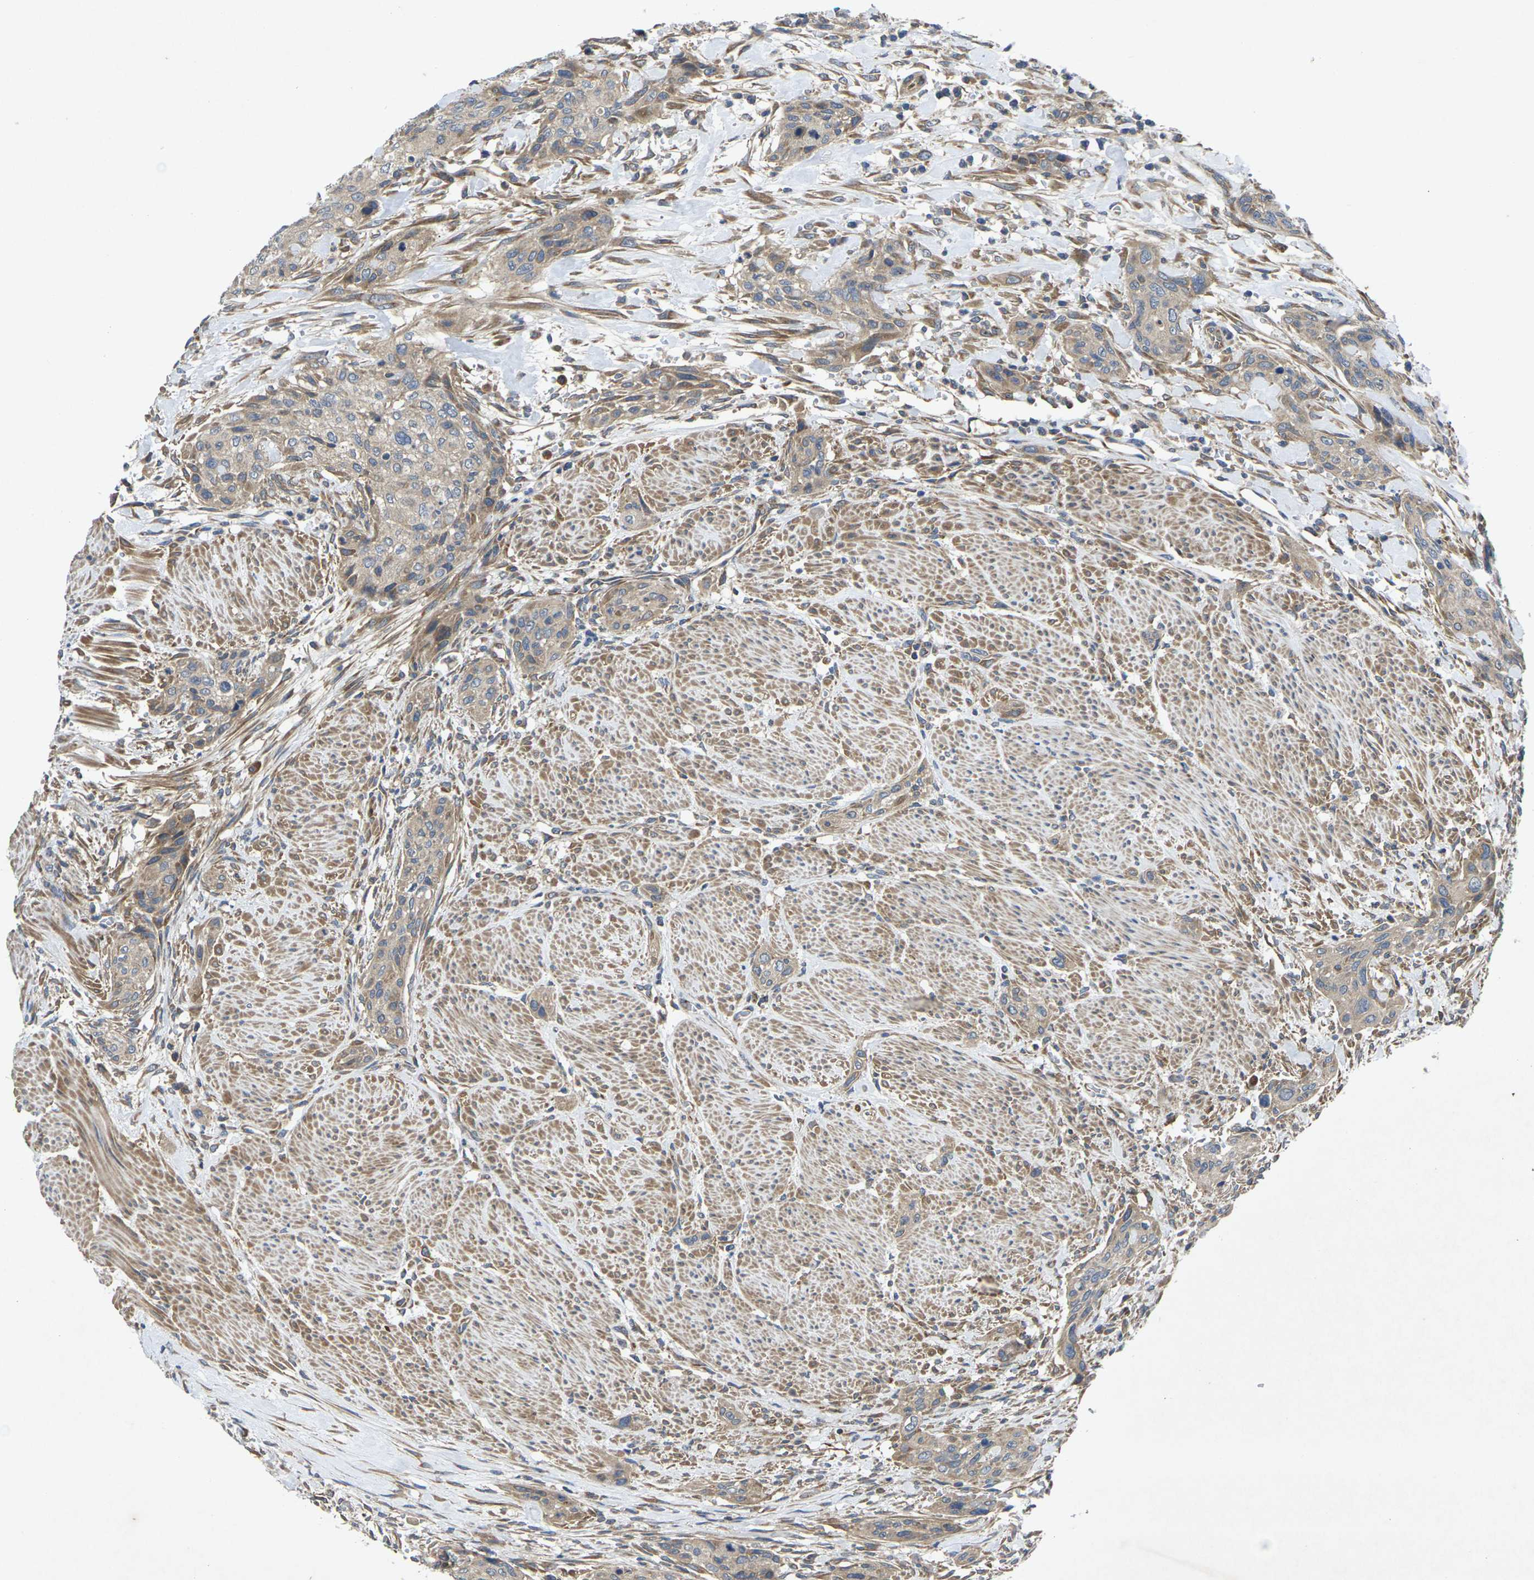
{"staining": {"intensity": "weak", "quantity": ">75%", "location": "cytoplasmic/membranous"}, "tissue": "urothelial cancer", "cell_type": "Tumor cells", "image_type": "cancer", "snomed": [{"axis": "morphology", "description": "Urothelial carcinoma, High grade"}, {"axis": "topography", "description": "Urinary bladder"}], "caption": "Urothelial cancer tissue shows weak cytoplasmic/membranous staining in approximately >75% of tumor cells, visualized by immunohistochemistry.", "gene": "KIF1B", "patient": {"sex": "male", "age": 35}}